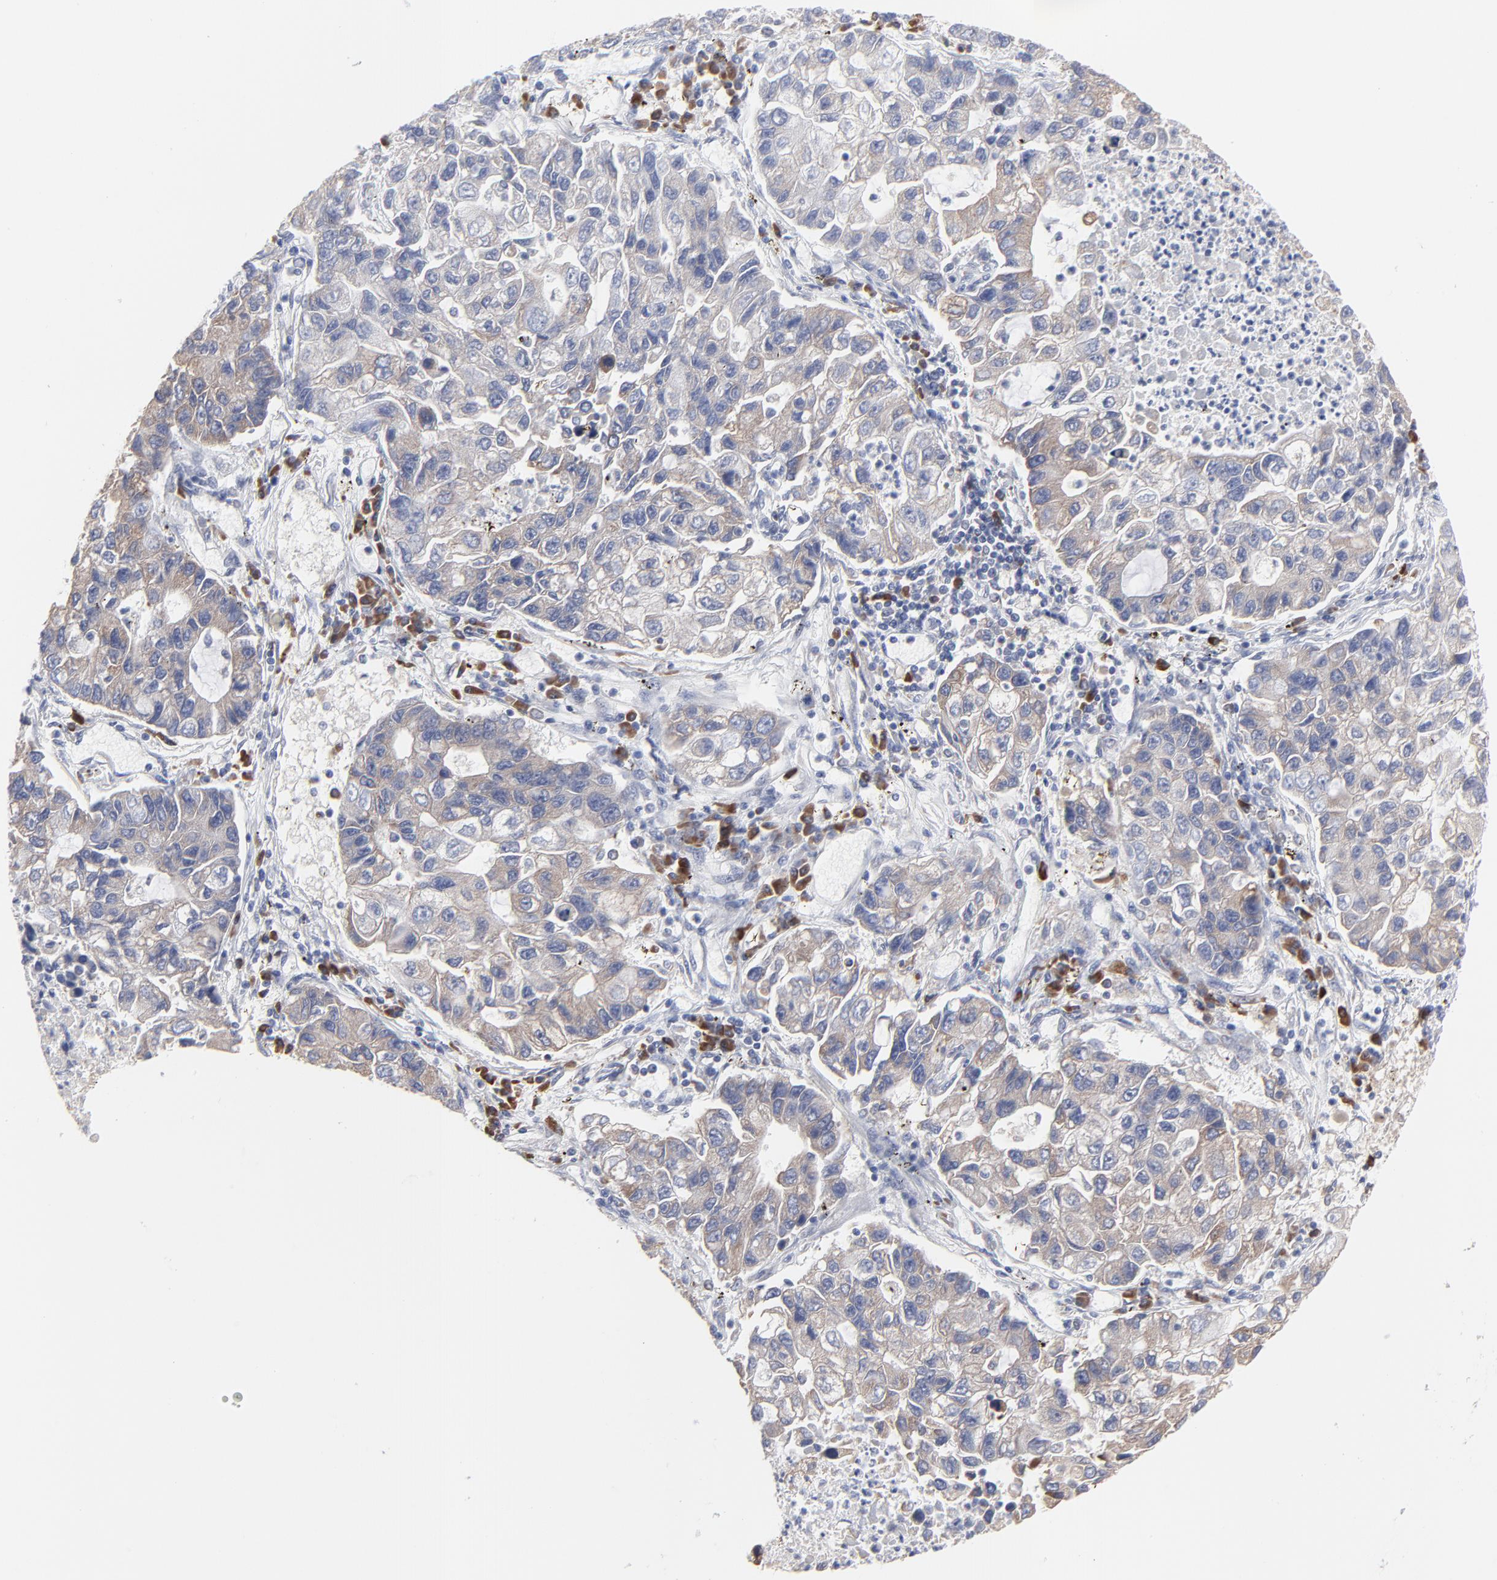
{"staining": {"intensity": "weak", "quantity": ">75%", "location": "cytoplasmic/membranous"}, "tissue": "lung cancer", "cell_type": "Tumor cells", "image_type": "cancer", "snomed": [{"axis": "morphology", "description": "Adenocarcinoma, NOS"}, {"axis": "topography", "description": "Lung"}], "caption": "Immunohistochemistry staining of lung cancer, which exhibits low levels of weak cytoplasmic/membranous expression in about >75% of tumor cells indicating weak cytoplasmic/membranous protein expression. The staining was performed using DAB (3,3'-diaminobenzidine) (brown) for protein detection and nuclei were counterstained in hematoxylin (blue).", "gene": "TRIM22", "patient": {"sex": "female", "age": 51}}